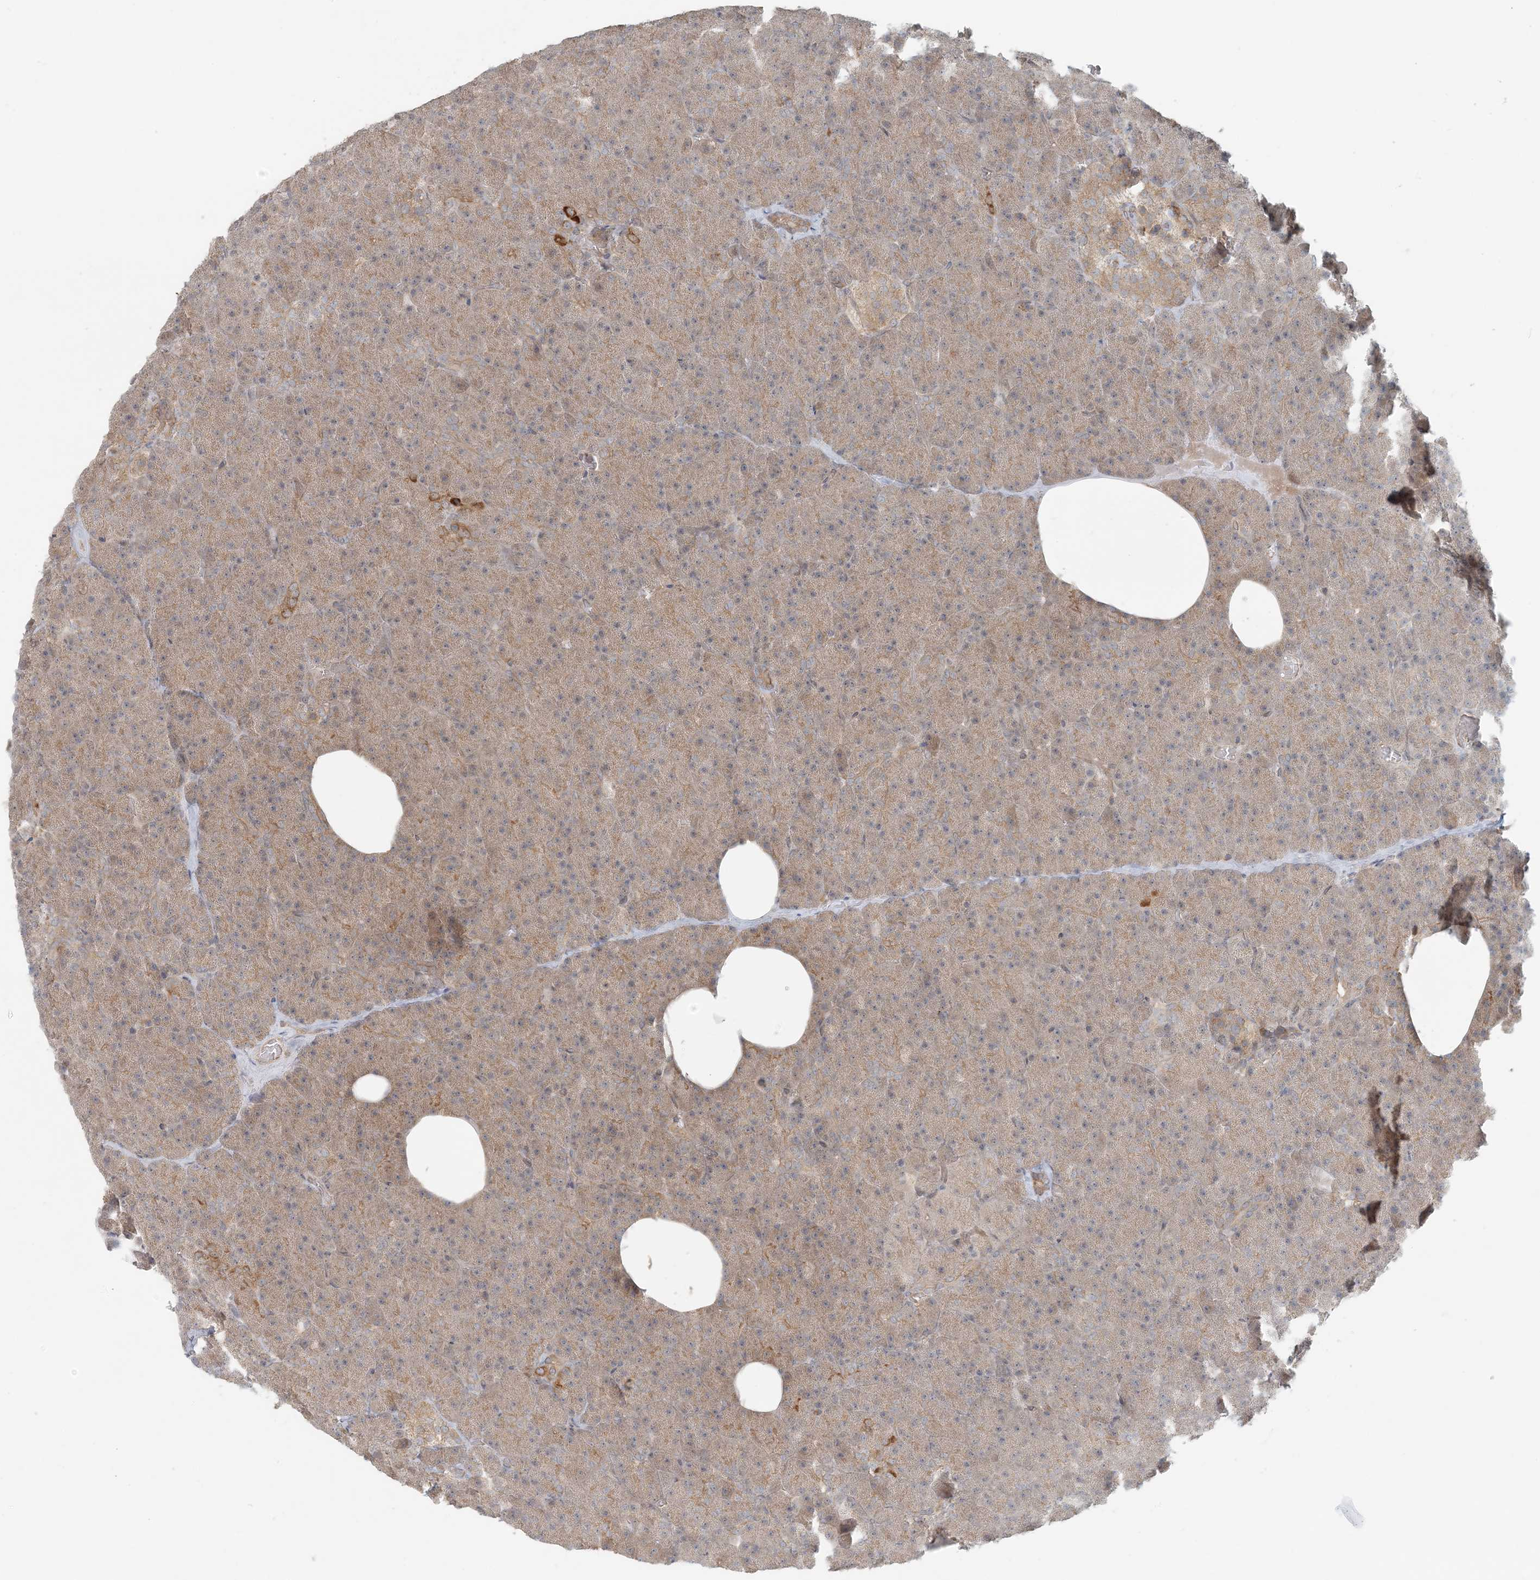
{"staining": {"intensity": "moderate", "quantity": ">75%", "location": "cytoplasmic/membranous"}, "tissue": "pancreas", "cell_type": "Exocrine glandular cells", "image_type": "normal", "snomed": [{"axis": "morphology", "description": "Normal tissue, NOS"}, {"axis": "morphology", "description": "Carcinoid, malignant, NOS"}, {"axis": "topography", "description": "Pancreas"}], "caption": "Moderate cytoplasmic/membranous protein positivity is seen in about >75% of exocrine glandular cells in pancreas.", "gene": "OBI1", "patient": {"sex": "female", "age": 35}}